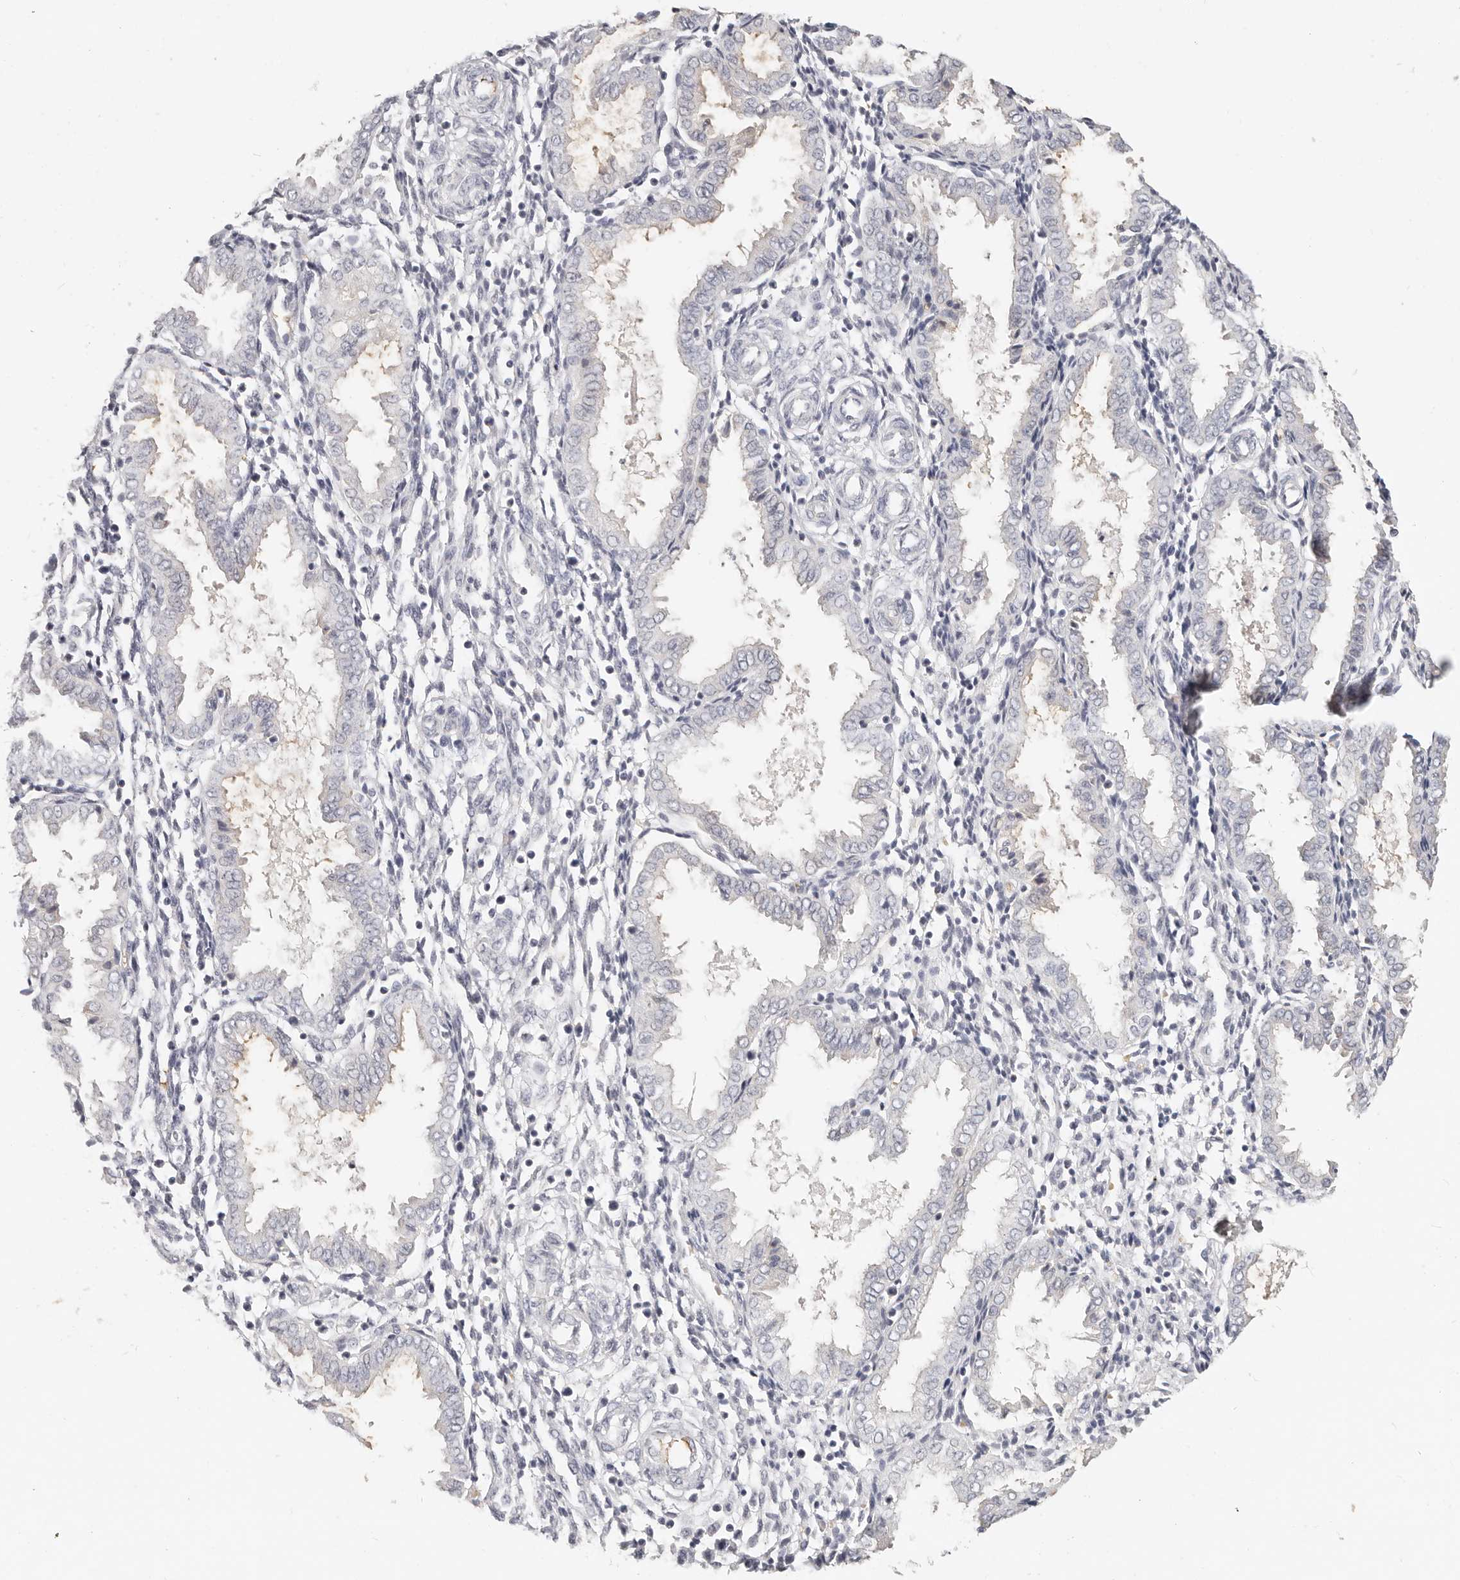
{"staining": {"intensity": "negative", "quantity": "none", "location": "none"}, "tissue": "endometrium", "cell_type": "Cells in endometrial stroma", "image_type": "normal", "snomed": [{"axis": "morphology", "description": "Normal tissue, NOS"}, {"axis": "topography", "description": "Endometrium"}], "caption": "High power microscopy image of an immunohistochemistry image of benign endometrium, revealing no significant expression in cells in endometrial stroma. The staining was performed using DAB to visualize the protein expression in brown, while the nuclei were stained in blue with hematoxylin (Magnification: 20x).", "gene": "TMEM63B", "patient": {"sex": "female", "age": 33}}